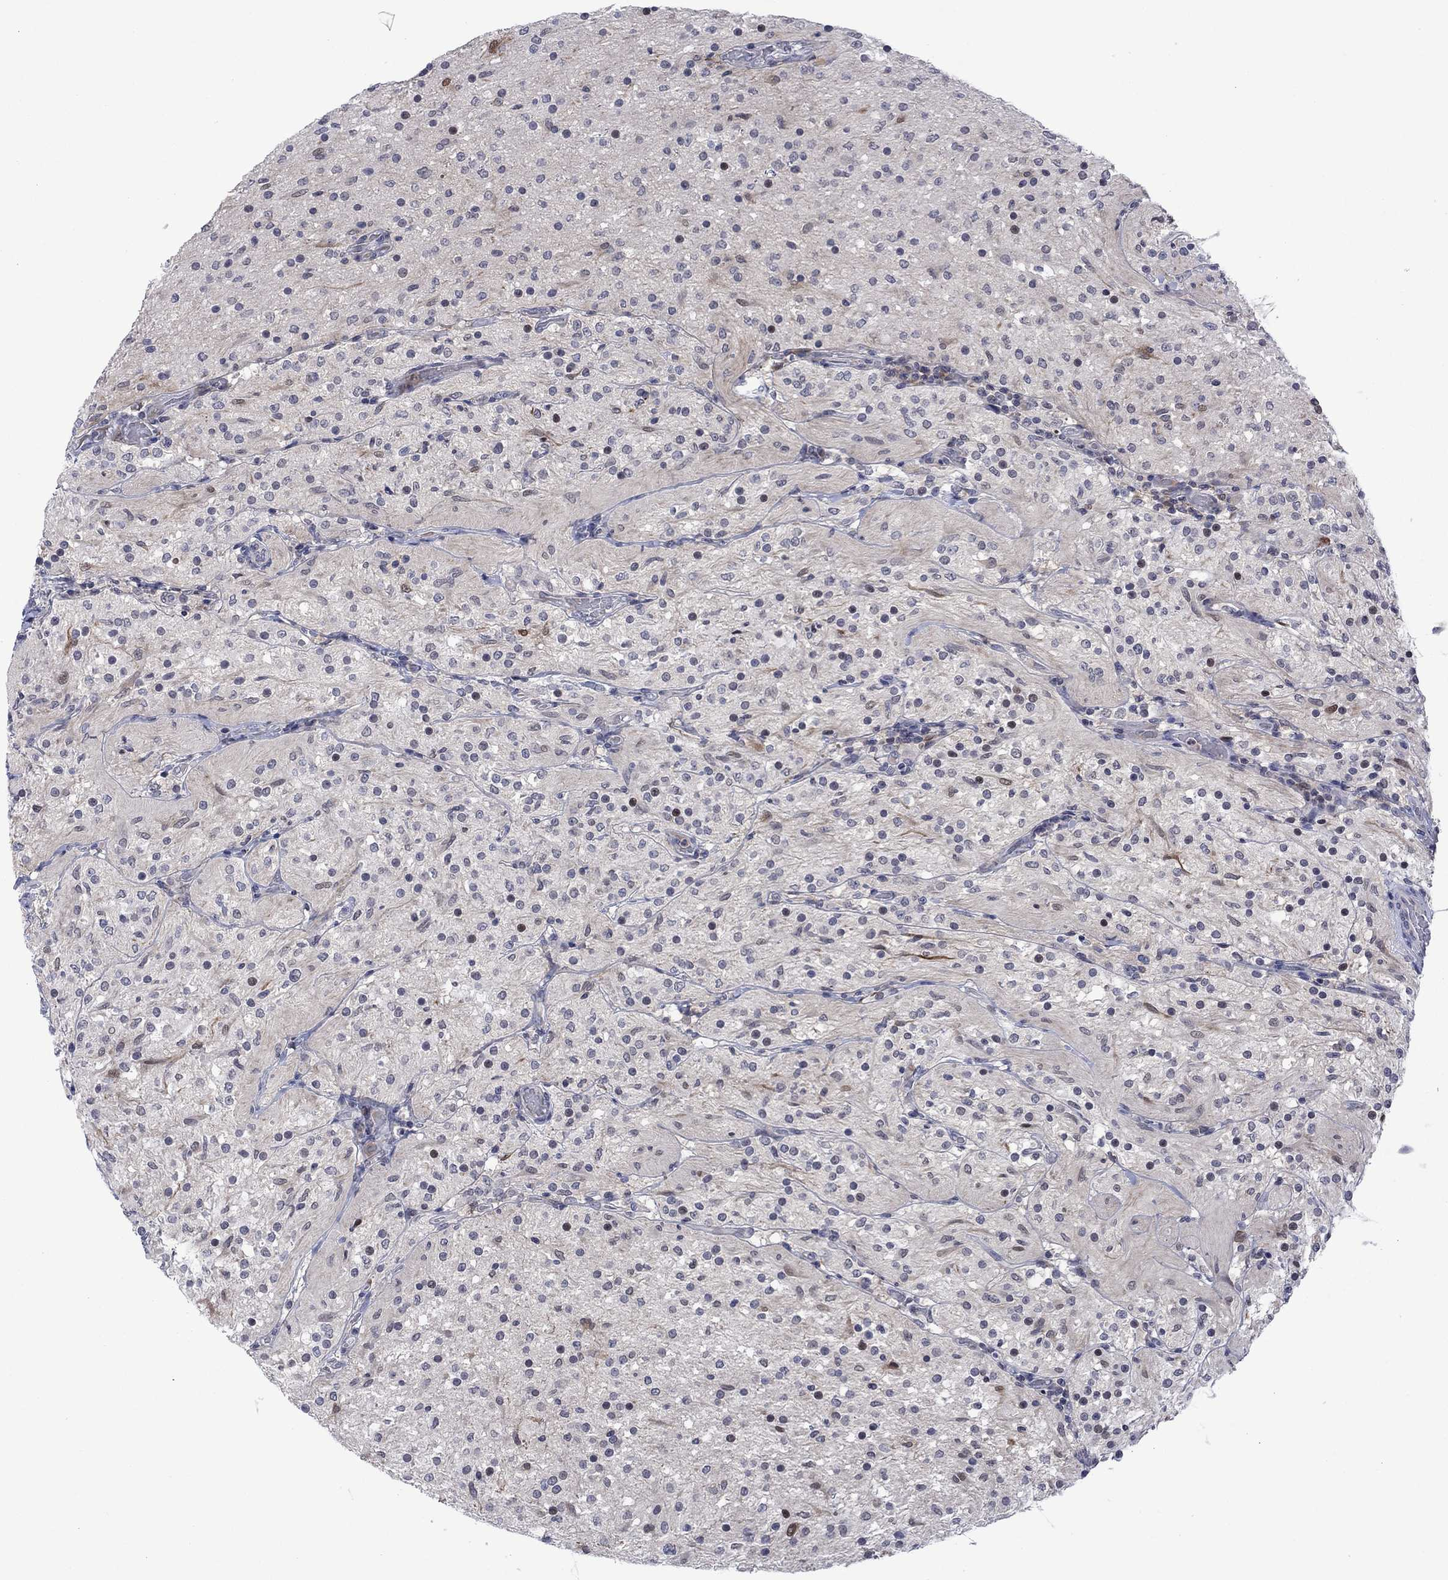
{"staining": {"intensity": "negative", "quantity": "none", "location": "none"}, "tissue": "glioma", "cell_type": "Tumor cells", "image_type": "cancer", "snomed": [{"axis": "morphology", "description": "Glioma, malignant, Low grade"}, {"axis": "topography", "description": "Brain"}], "caption": "Tumor cells are negative for protein expression in human glioma.", "gene": "AGL", "patient": {"sex": "male", "age": 3}}